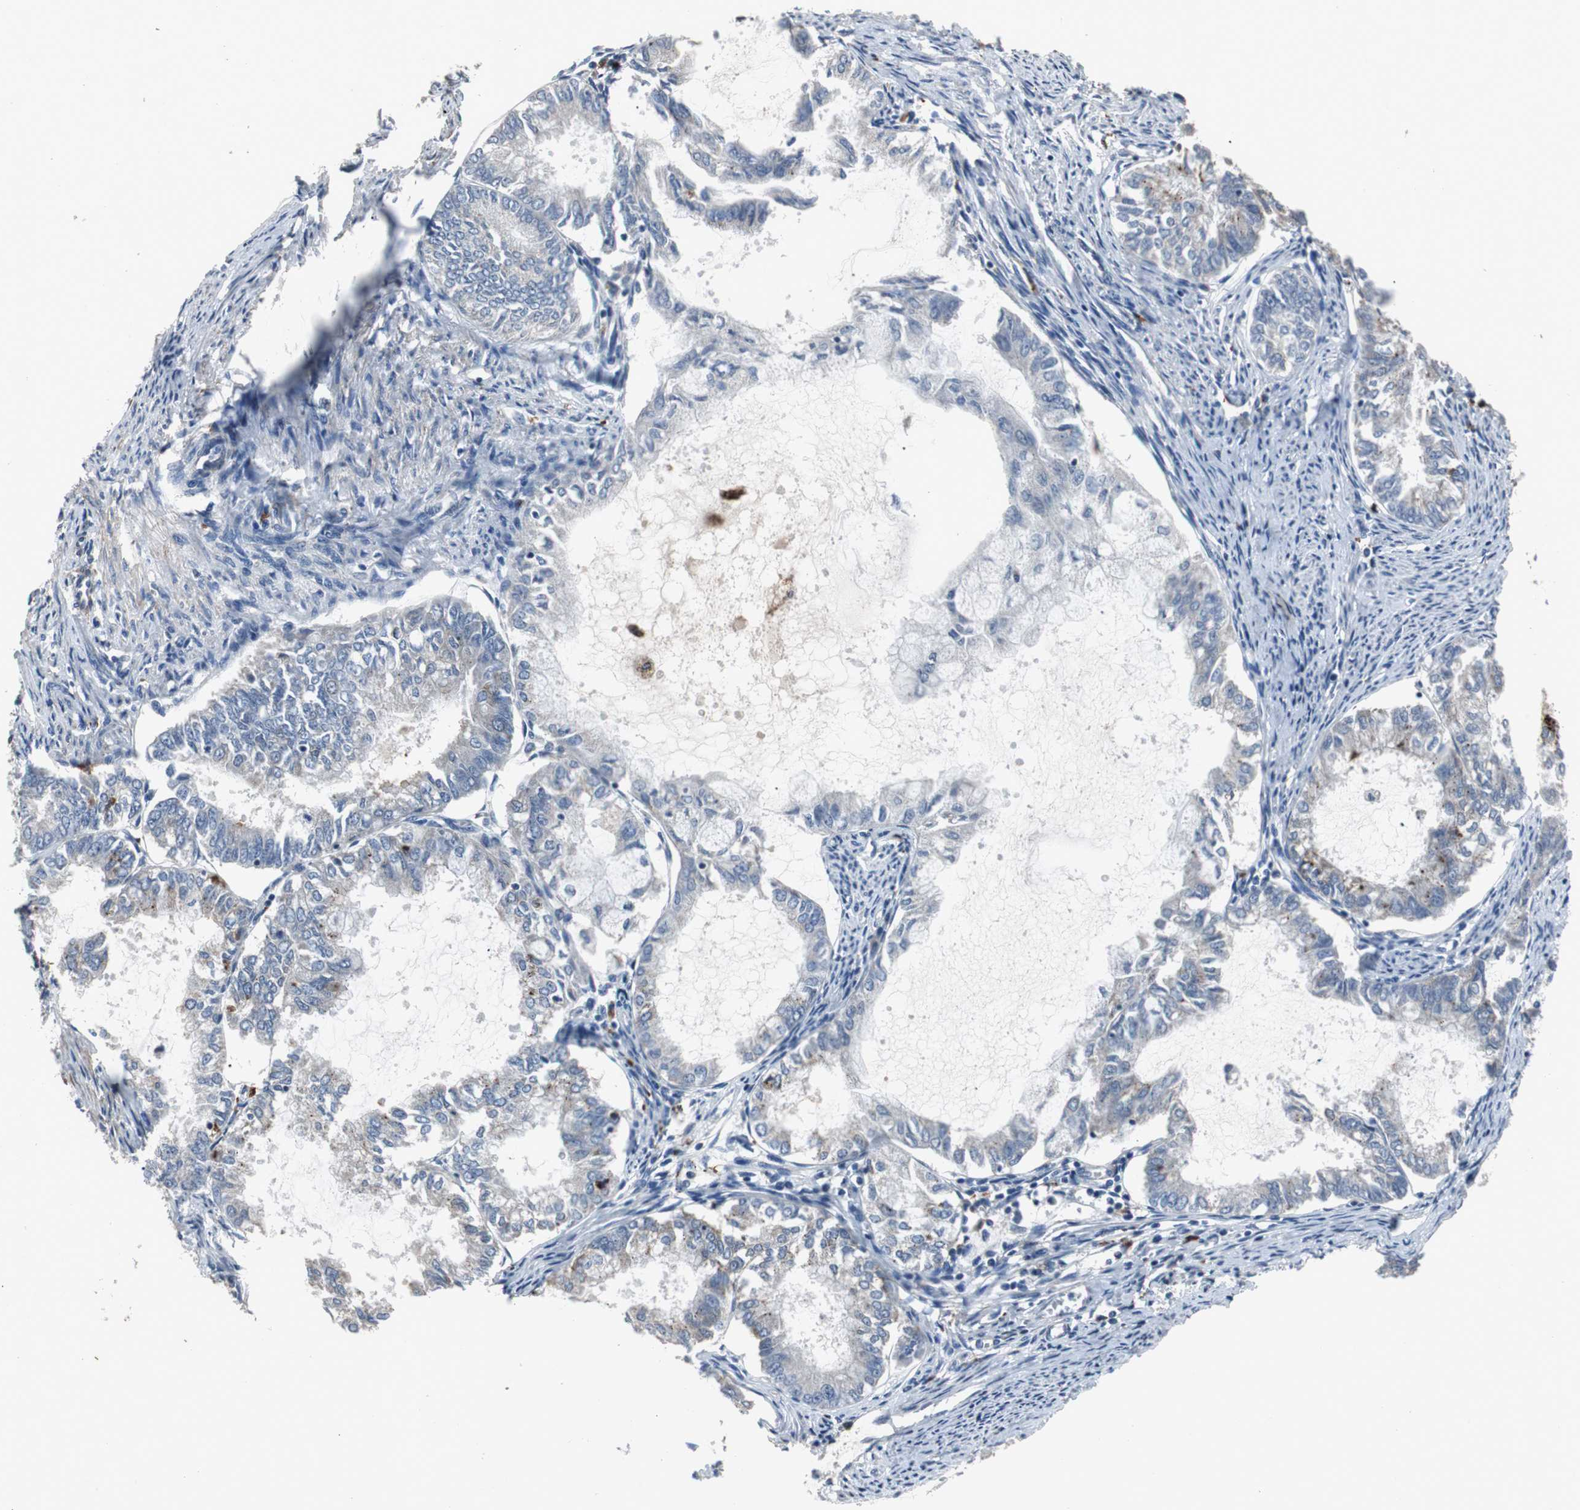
{"staining": {"intensity": "moderate", "quantity": "<25%", "location": "cytoplasmic/membranous"}, "tissue": "endometrial cancer", "cell_type": "Tumor cells", "image_type": "cancer", "snomed": [{"axis": "morphology", "description": "Adenocarcinoma, NOS"}, {"axis": "topography", "description": "Endometrium"}], "caption": "Brown immunohistochemical staining in human endometrial cancer shows moderate cytoplasmic/membranous expression in approximately <25% of tumor cells.", "gene": "PCYT1B", "patient": {"sex": "female", "age": 86}}